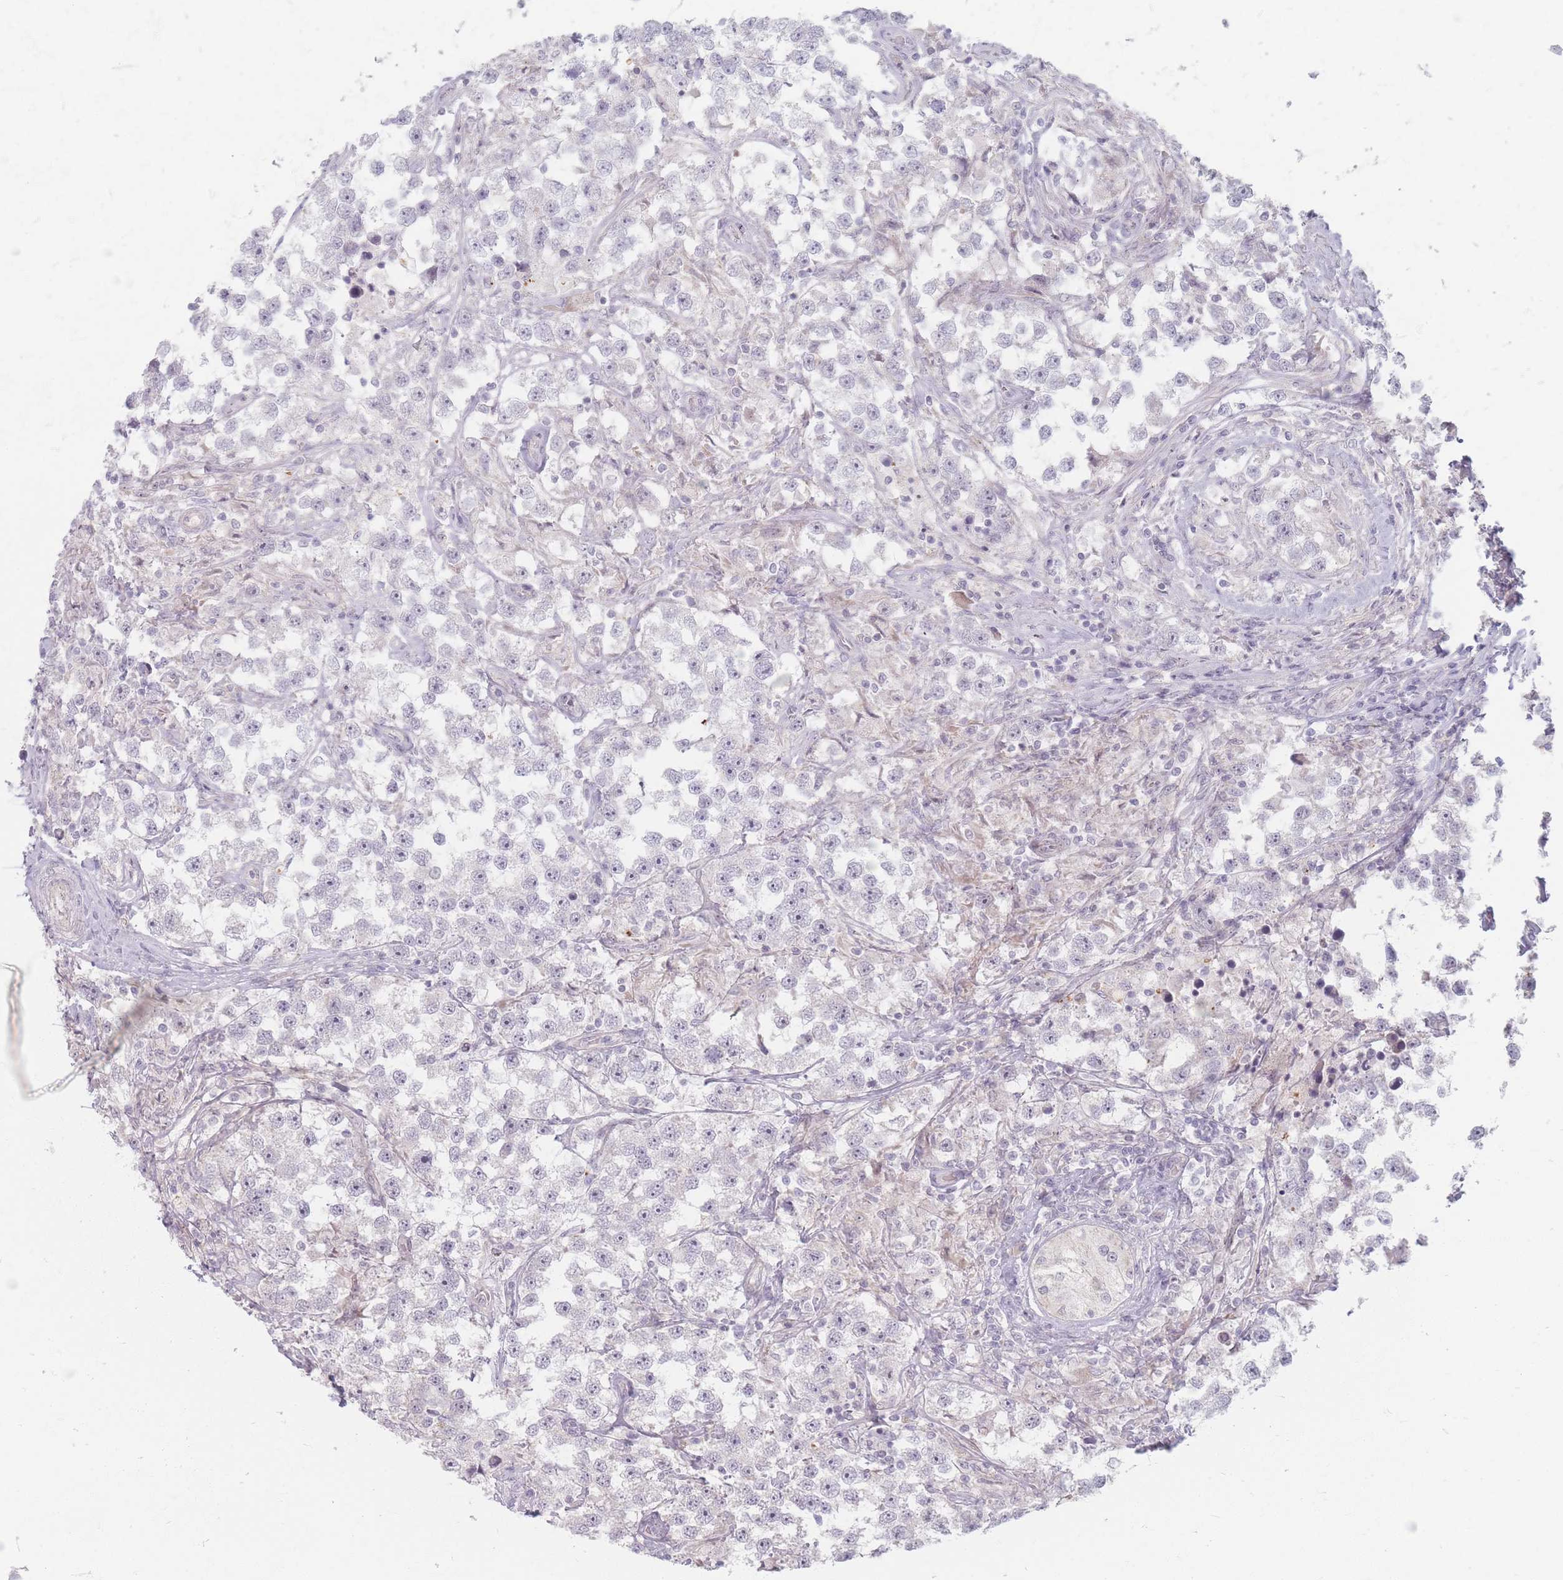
{"staining": {"intensity": "negative", "quantity": "none", "location": "none"}, "tissue": "testis cancer", "cell_type": "Tumor cells", "image_type": "cancer", "snomed": [{"axis": "morphology", "description": "Seminoma, NOS"}, {"axis": "topography", "description": "Testis"}], "caption": "Tumor cells are negative for protein expression in human testis cancer.", "gene": "GABRA6", "patient": {"sex": "male", "age": 46}}